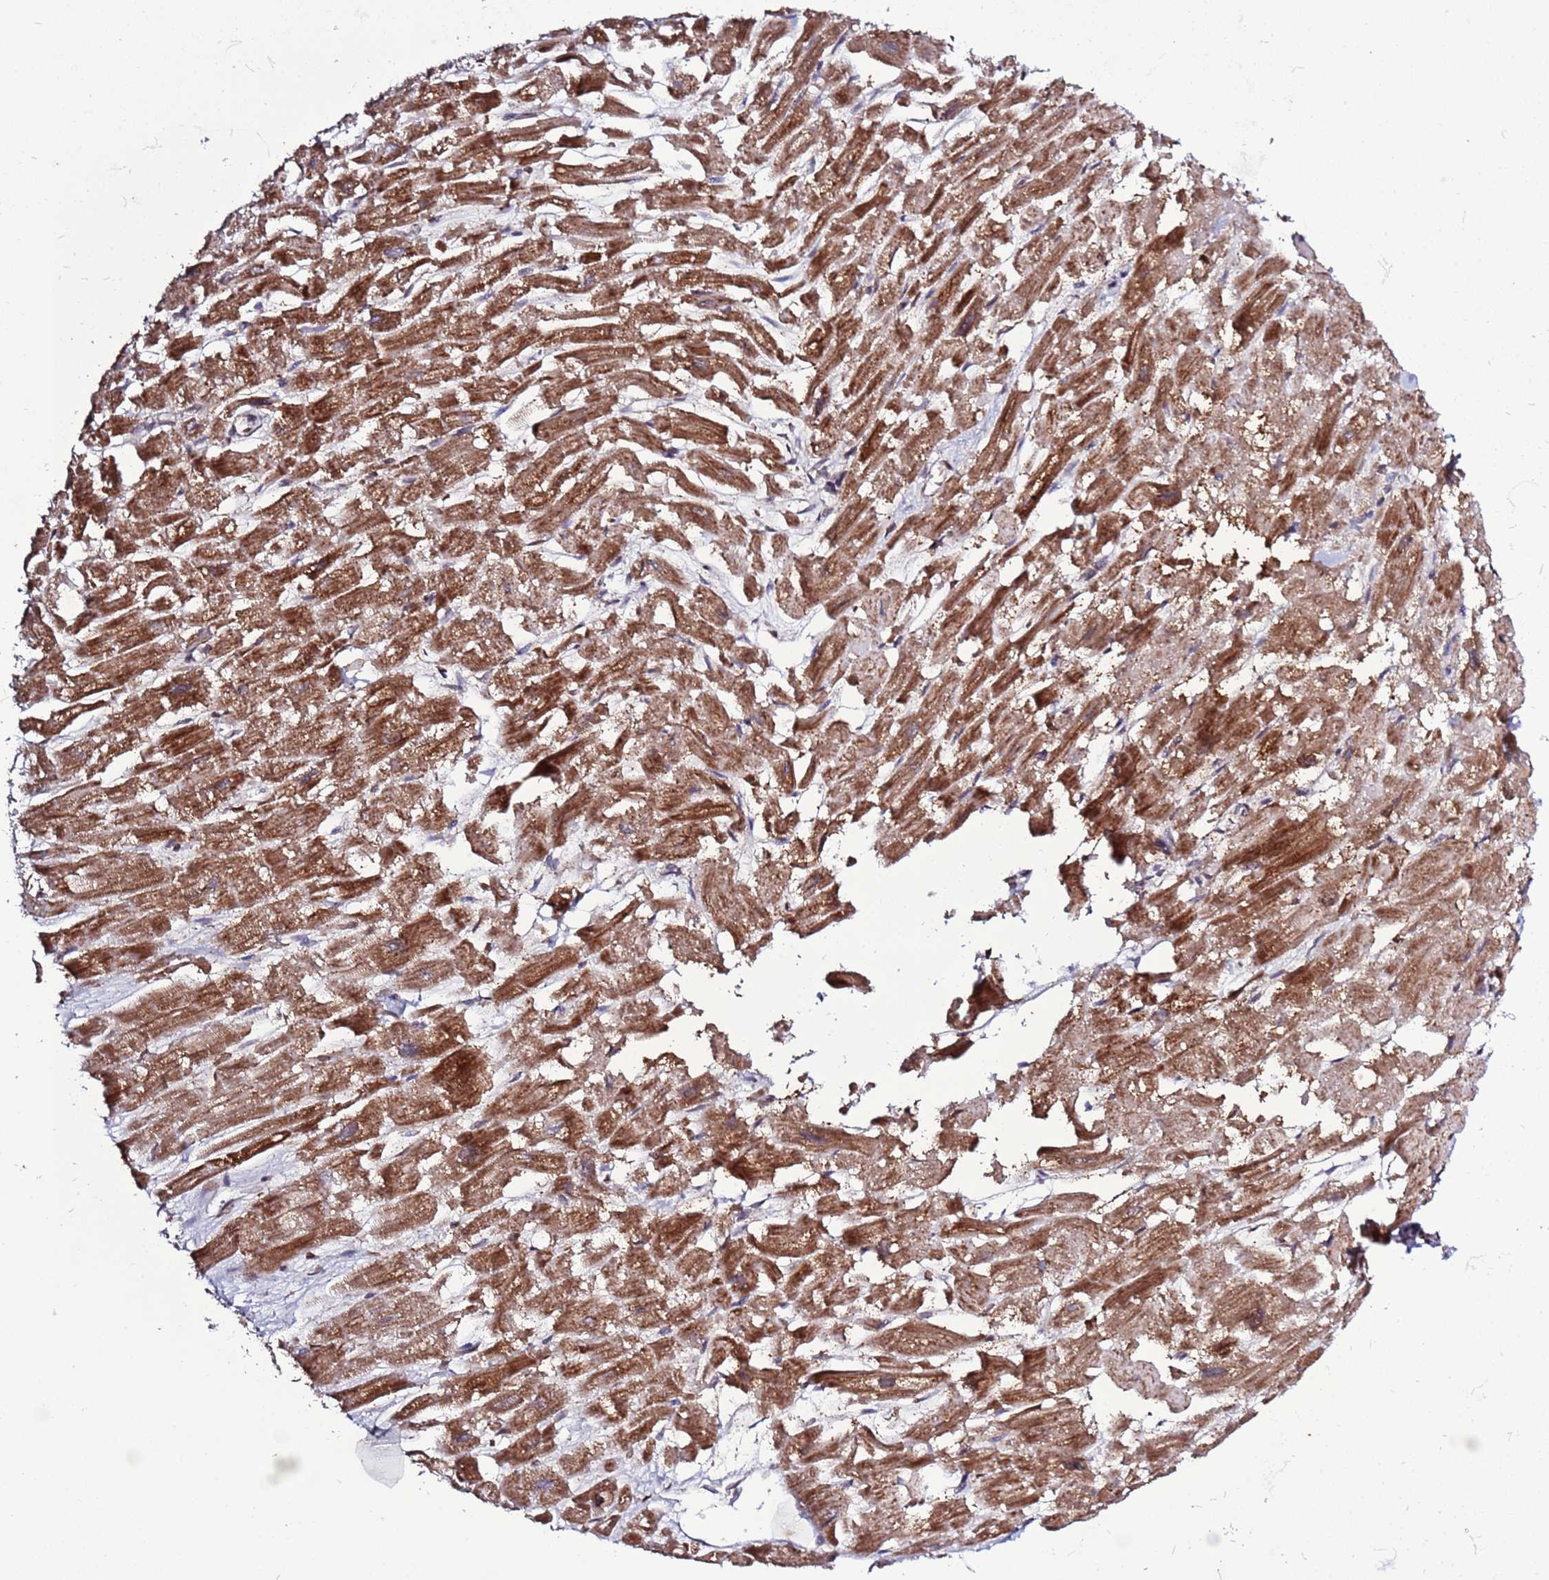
{"staining": {"intensity": "moderate", "quantity": ">75%", "location": "cytoplasmic/membranous,nuclear"}, "tissue": "heart muscle", "cell_type": "Cardiomyocytes", "image_type": "normal", "snomed": [{"axis": "morphology", "description": "Normal tissue, NOS"}, {"axis": "topography", "description": "Heart"}], "caption": "Moderate cytoplasmic/membranous,nuclear positivity for a protein is identified in about >75% of cardiomyocytes of normal heart muscle using immunohistochemistry (IHC).", "gene": "TOR1AIP1", "patient": {"sex": "male", "age": 54}}